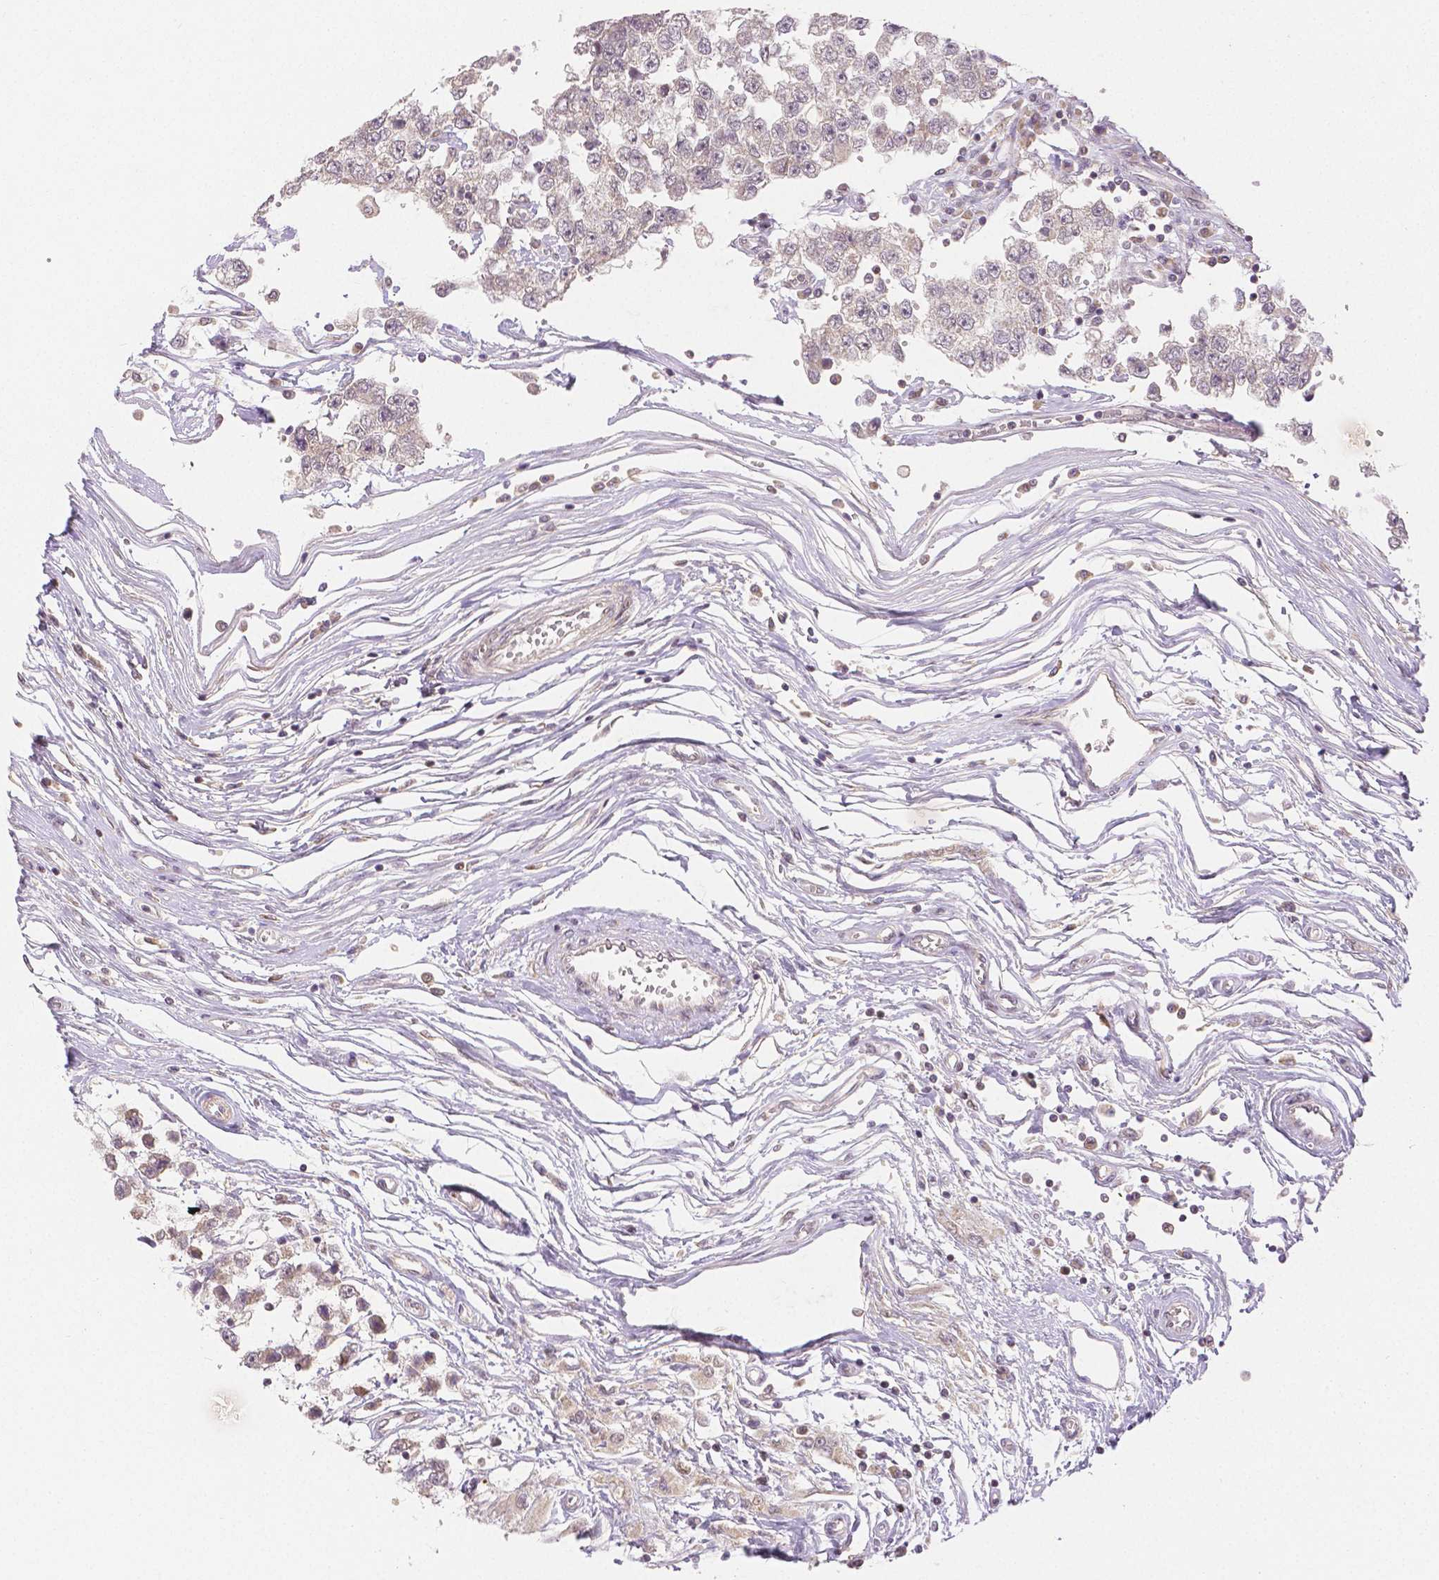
{"staining": {"intensity": "weak", "quantity": "<25%", "location": "cytoplasmic/membranous,nuclear"}, "tissue": "testis cancer", "cell_type": "Tumor cells", "image_type": "cancer", "snomed": [{"axis": "morphology", "description": "Seminoma, NOS"}, {"axis": "topography", "description": "Testis"}], "caption": "Human testis seminoma stained for a protein using immunohistochemistry (IHC) shows no expression in tumor cells.", "gene": "RHOT1", "patient": {"sex": "male", "age": 34}}